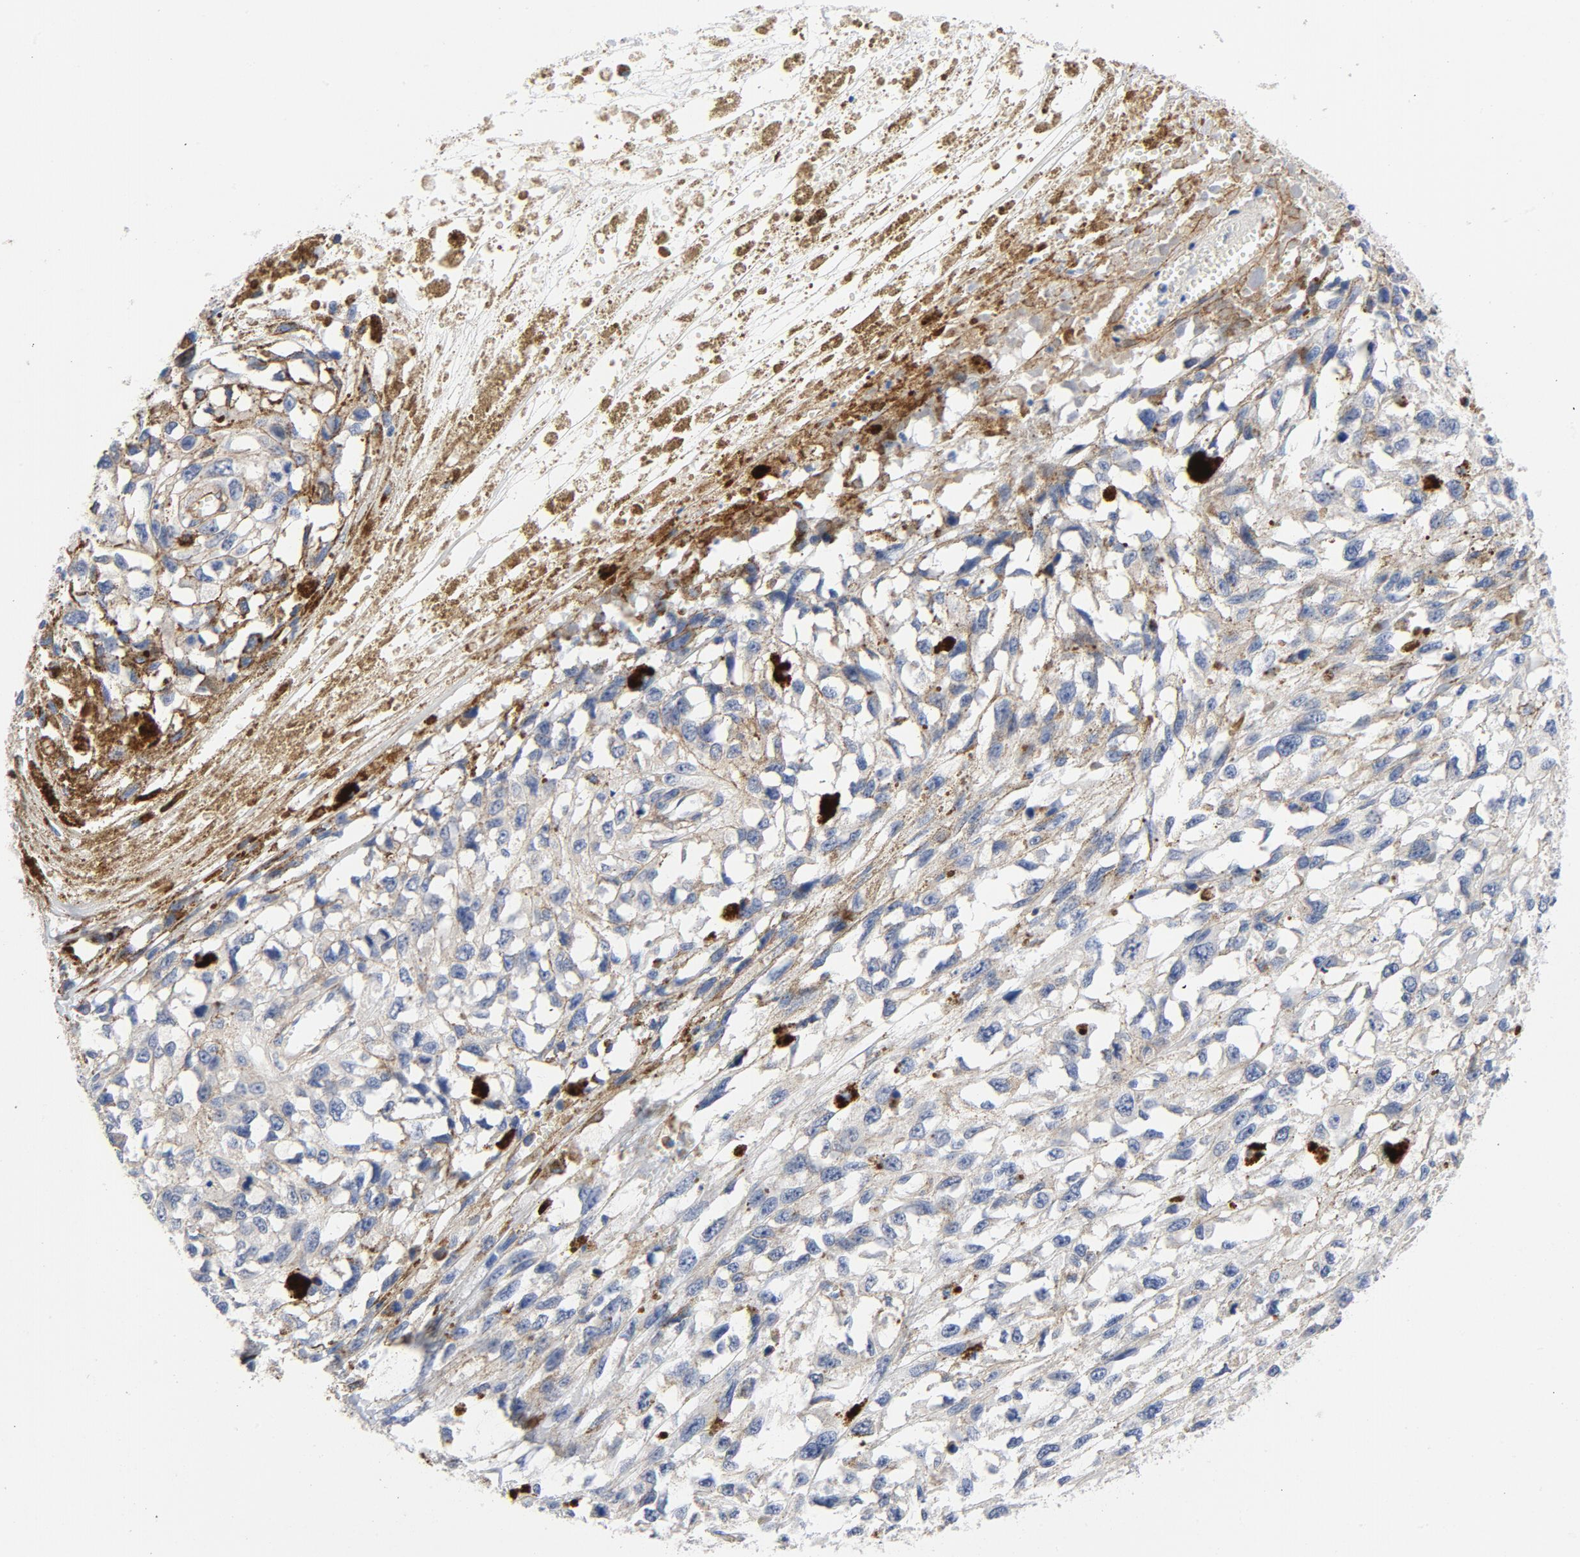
{"staining": {"intensity": "weak", "quantity": "25%-75%", "location": "cytoplasmic/membranous"}, "tissue": "melanoma", "cell_type": "Tumor cells", "image_type": "cancer", "snomed": [{"axis": "morphology", "description": "Malignant melanoma, Metastatic site"}, {"axis": "topography", "description": "Lymph node"}], "caption": "Protein expression analysis of malignant melanoma (metastatic site) shows weak cytoplasmic/membranous expression in about 25%-75% of tumor cells. (IHC, brightfield microscopy, high magnification).", "gene": "LAMC1", "patient": {"sex": "male", "age": 59}}